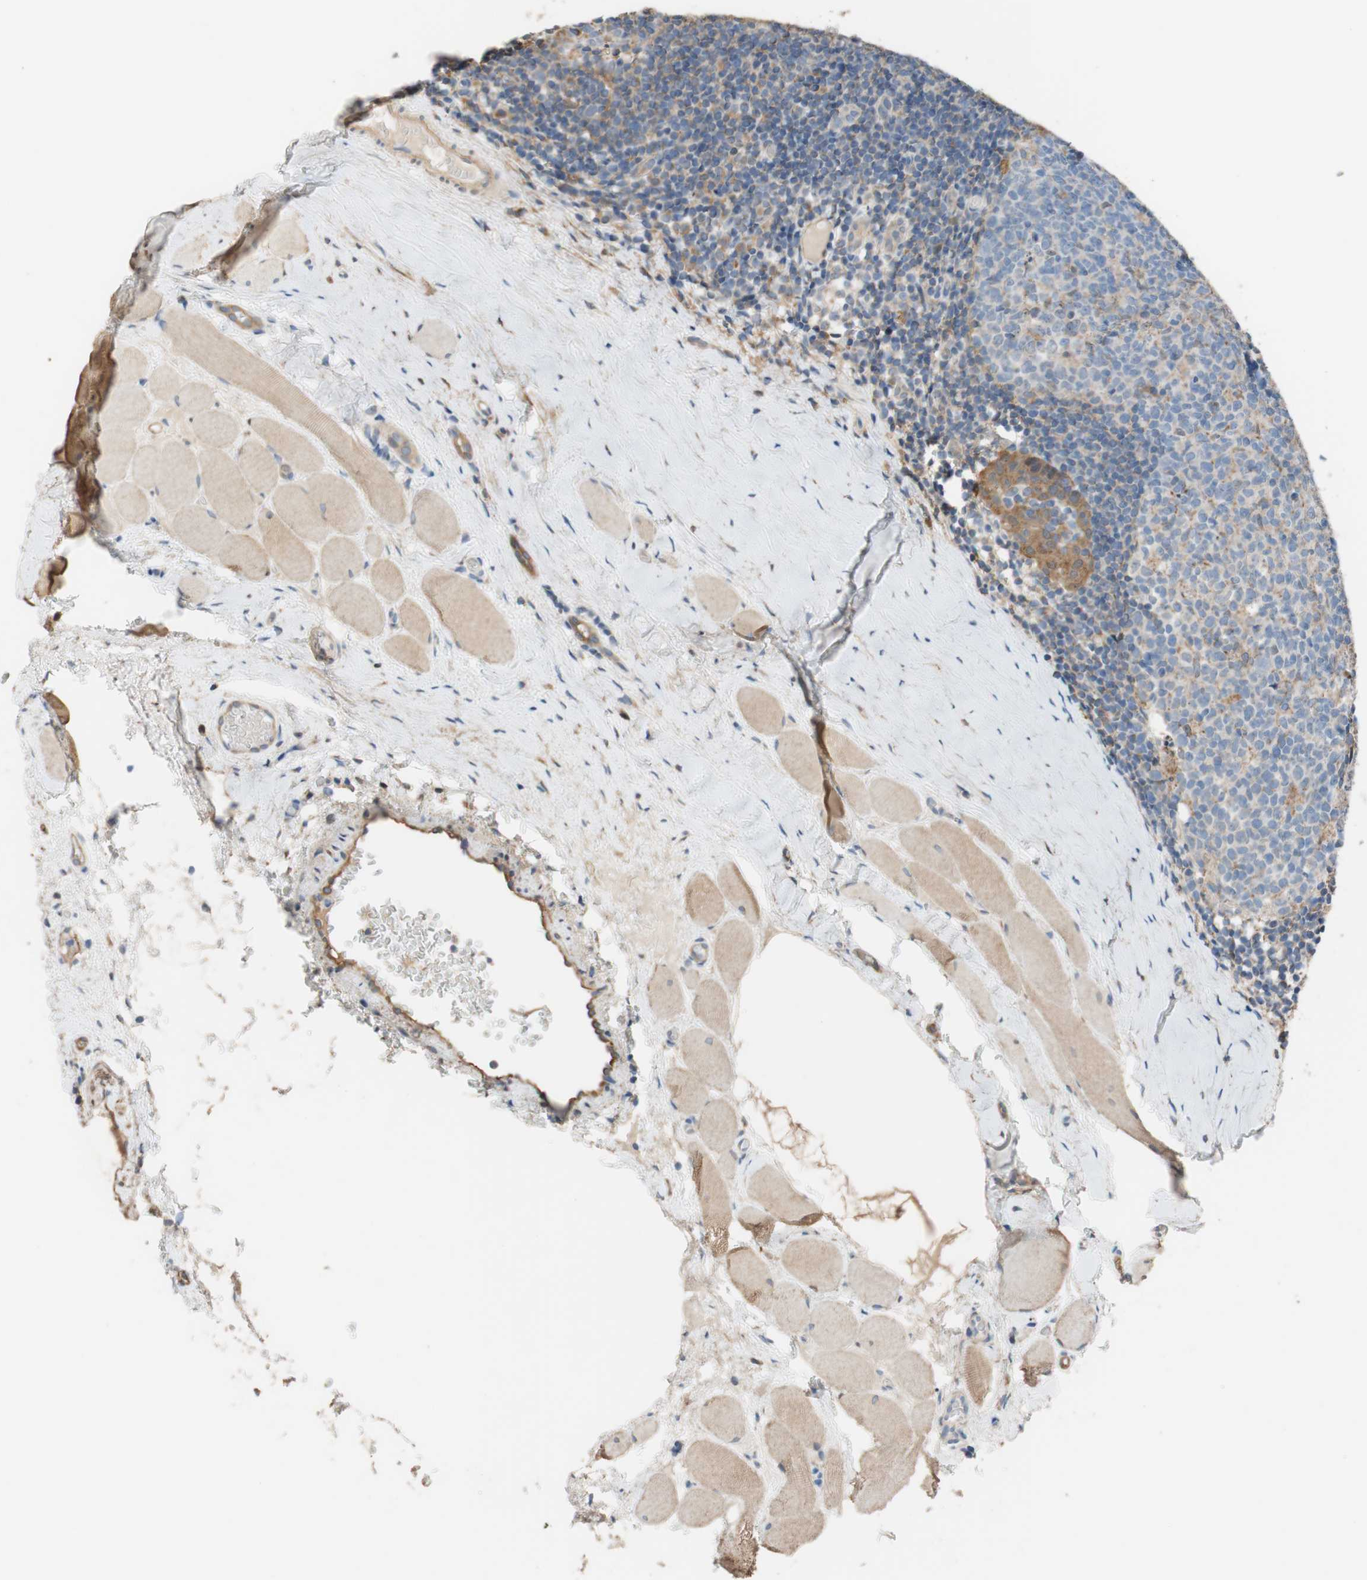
{"staining": {"intensity": "moderate", "quantity": ">75%", "location": "cytoplasmic/membranous"}, "tissue": "tonsil", "cell_type": "Germinal center cells", "image_type": "normal", "snomed": [{"axis": "morphology", "description": "Normal tissue, NOS"}, {"axis": "topography", "description": "Tonsil"}], "caption": "The image exhibits immunohistochemical staining of normal tonsil. There is moderate cytoplasmic/membranous expression is present in approximately >75% of germinal center cells.", "gene": "ALDH1A2", "patient": {"sex": "female", "age": 19}}